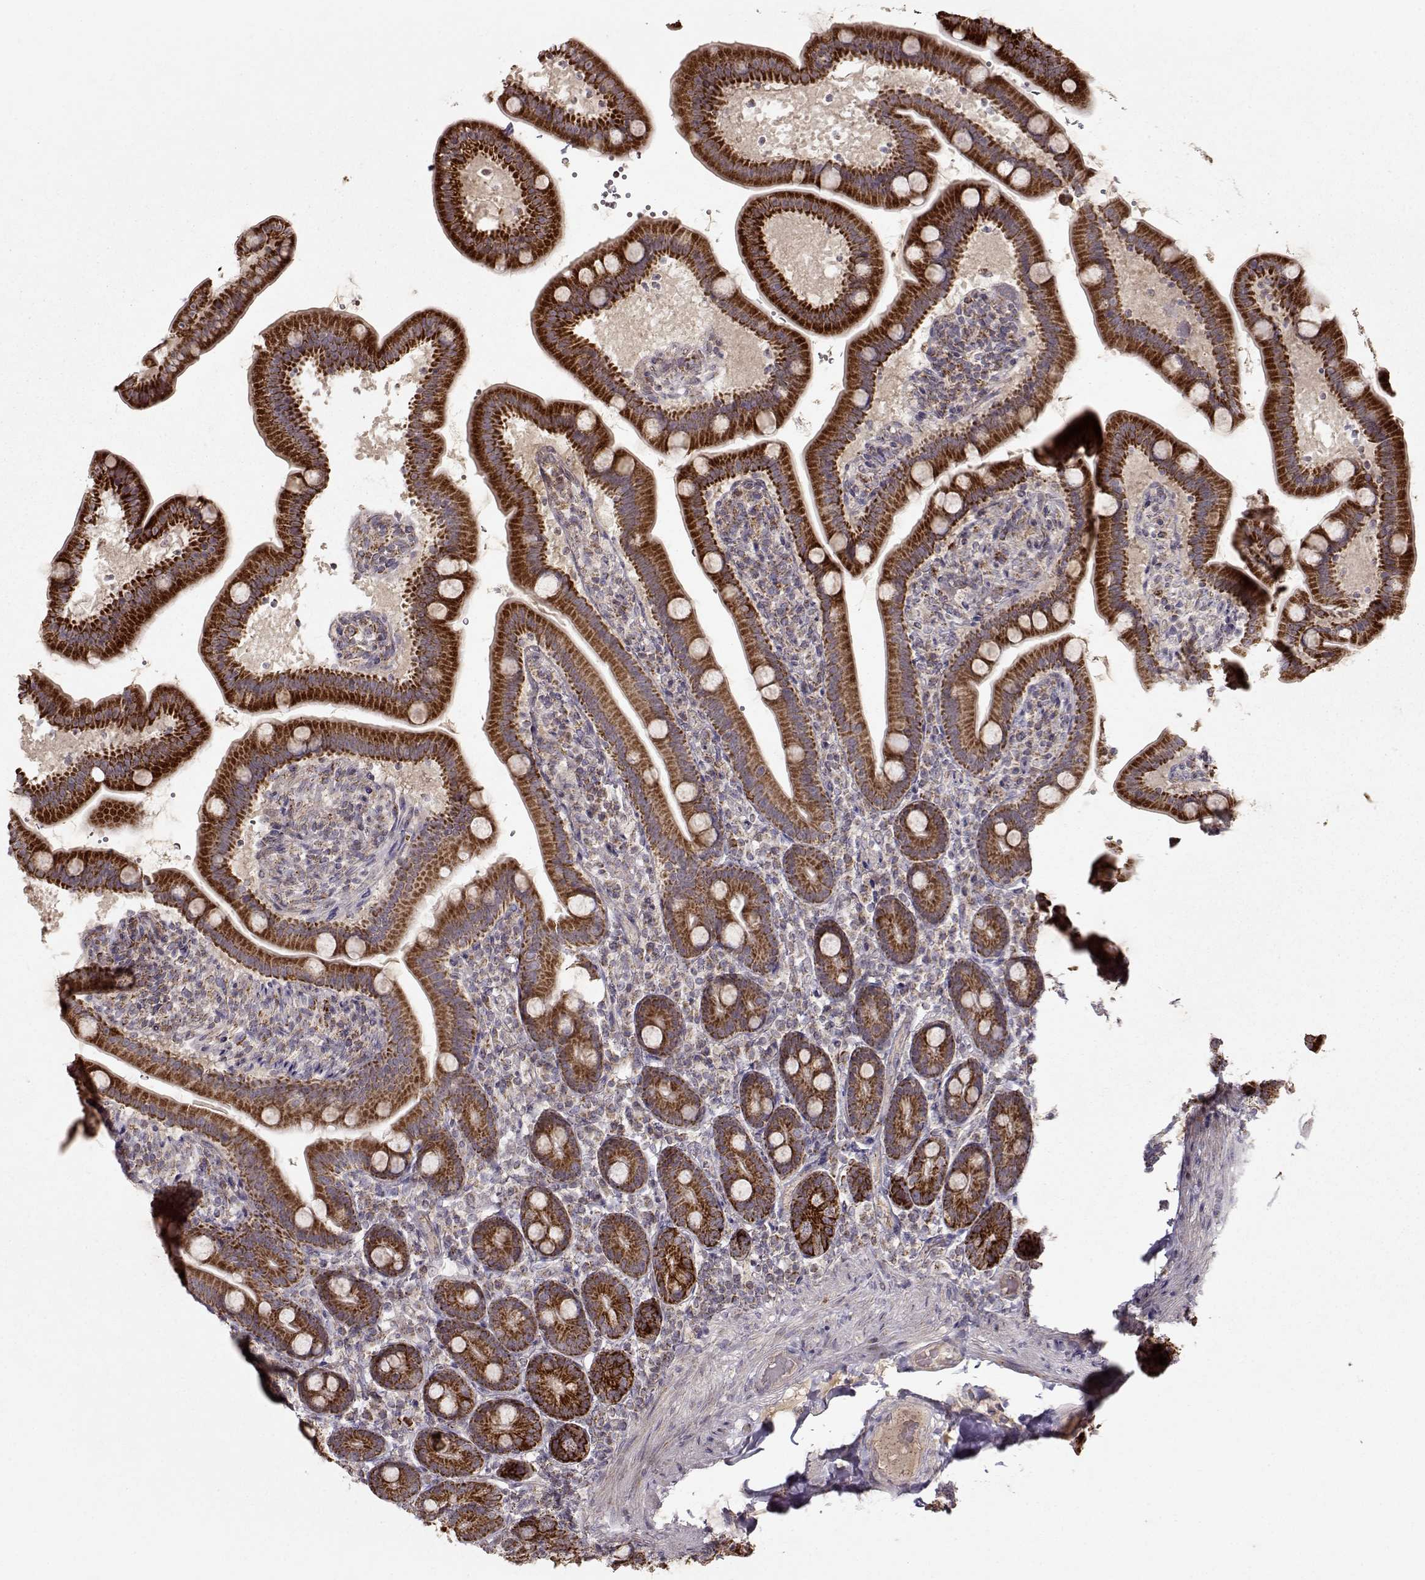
{"staining": {"intensity": "strong", "quantity": ">75%", "location": "cytoplasmic/membranous"}, "tissue": "small intestine", "cell_type": "Glandular cells", "image_type": "normal", "snomed": [{"axis": "morphology", "description": "Normal tissue, NOS"}, {"axis": "topography", "description": "Small intestine"}], "caption": "Normal small intestine reveals strong cytoplasmic/membranous expression in approximately >75% of glandular cells, visualized by immunohistochemistry.", "gene": "CMTM3", "patient": {"sex": "male", "age": 66}}